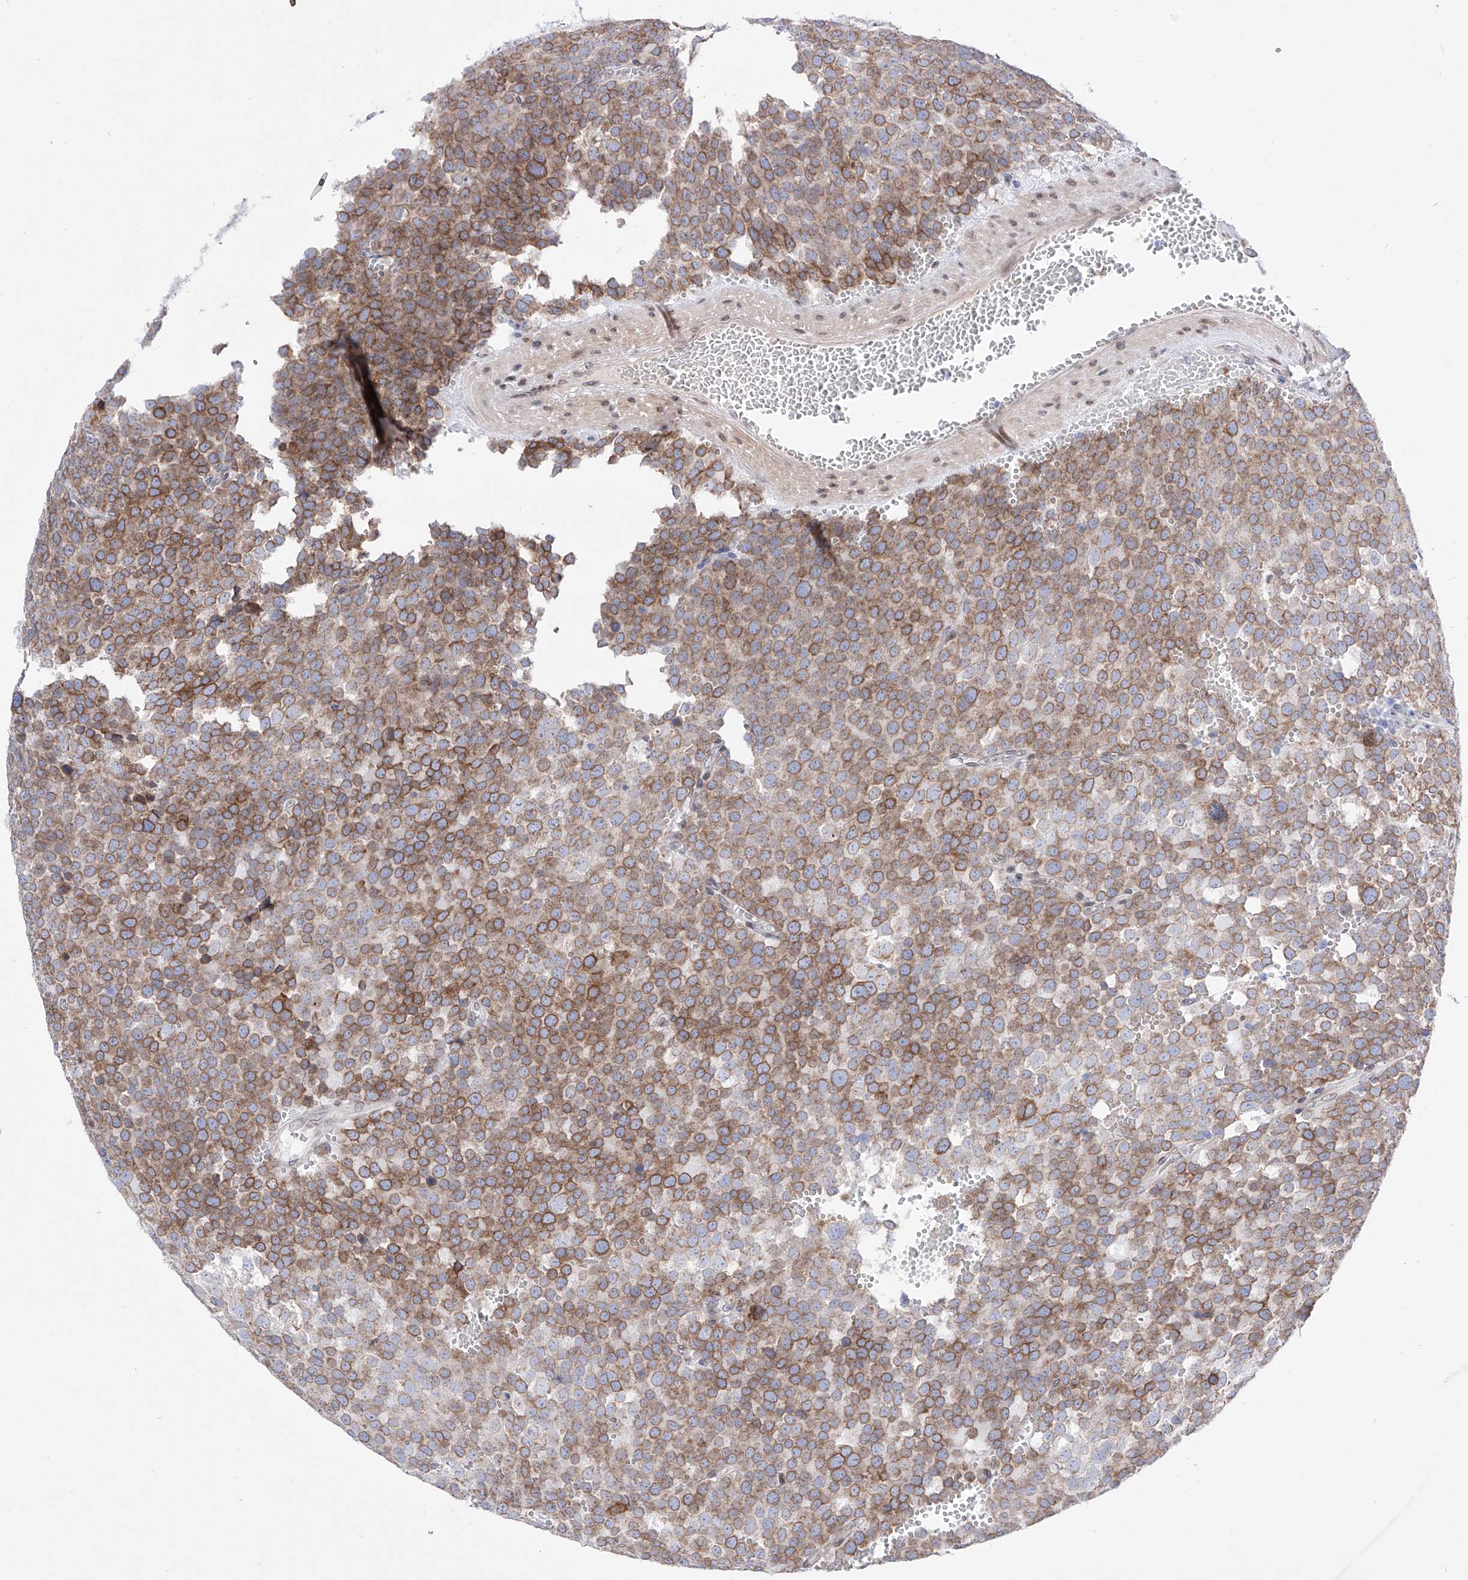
{"staining": {"intensity": "moderate", "quantity": ">75%", "location": "cytoplasmic/membranous"}, "tissue": "testis cancer", "cell_type": "Tumor cells", "image_type": "cancer", "snomed": [{"axis": "morphology", "description": "Seminoma, NOS"}, {"axis": "topography", "description": "Testis"}], "caption": "Protein expression by IHC exhibits moderate cytoplasmic/membranous staining in approximately >75% of tumor cells in testis cancer (seminoma).", "gene": "LCLAT1", "patient": {"sex": "male", "age": 71}}